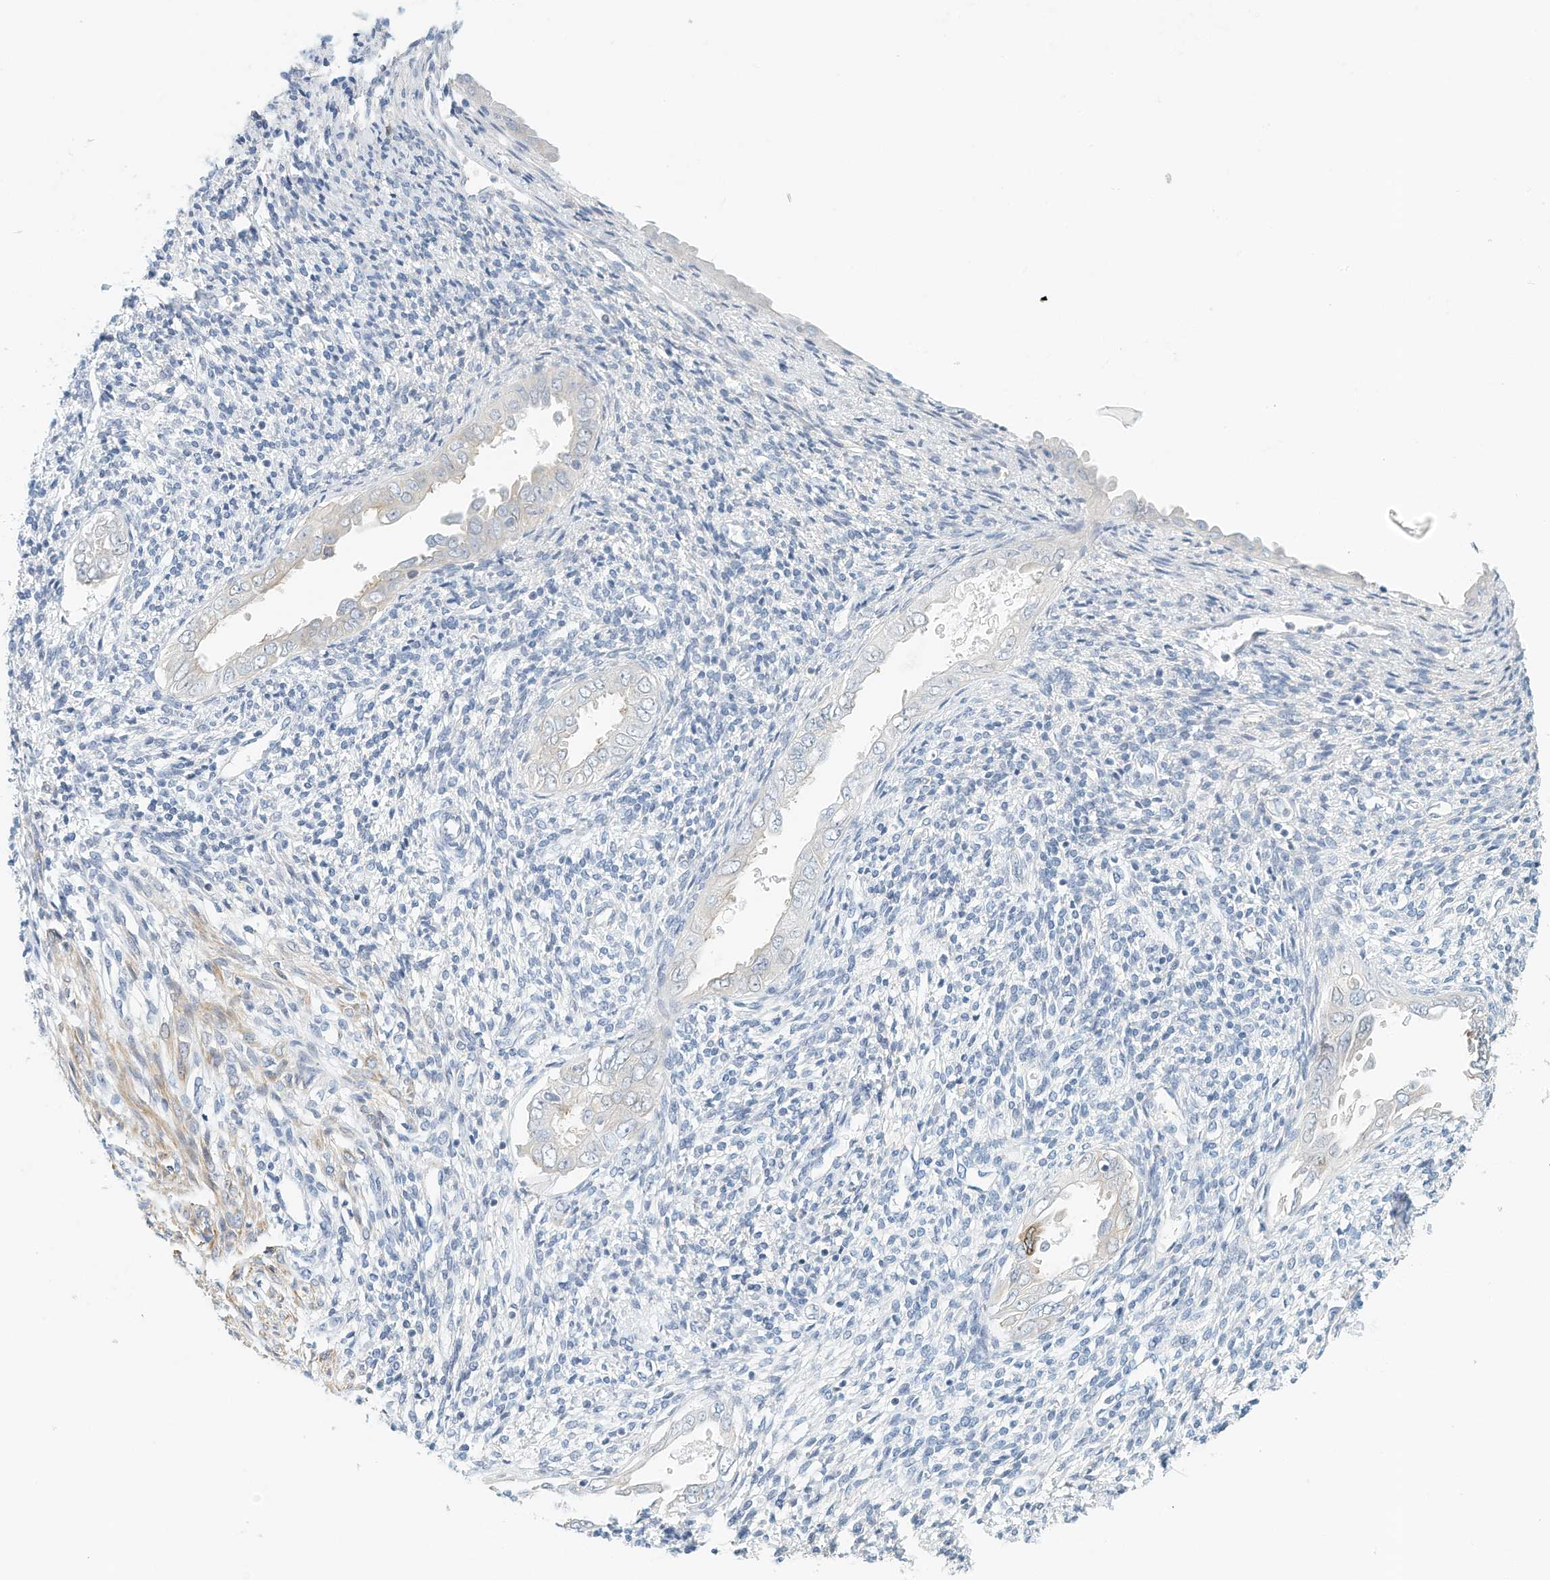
{"staining": {"intensity": "negative", "quantity": "none", "location": "none"}, "tissue": "endometrium", "cell_type": "Cells in endometrial stroma", "image_type": "normal", "snomed": [{"axis": "morphology", "description": "Normal tissue, NOS"}, {"axis": "topography", "description": "Endometrium"}], "caption": "Human endometrium stained for a protein using immunohistochemistry (IHC) displays no staining in cells in endometrial stroma.", "gene": "MICAL1", "patient": {"sex": "female", "age": 66}}